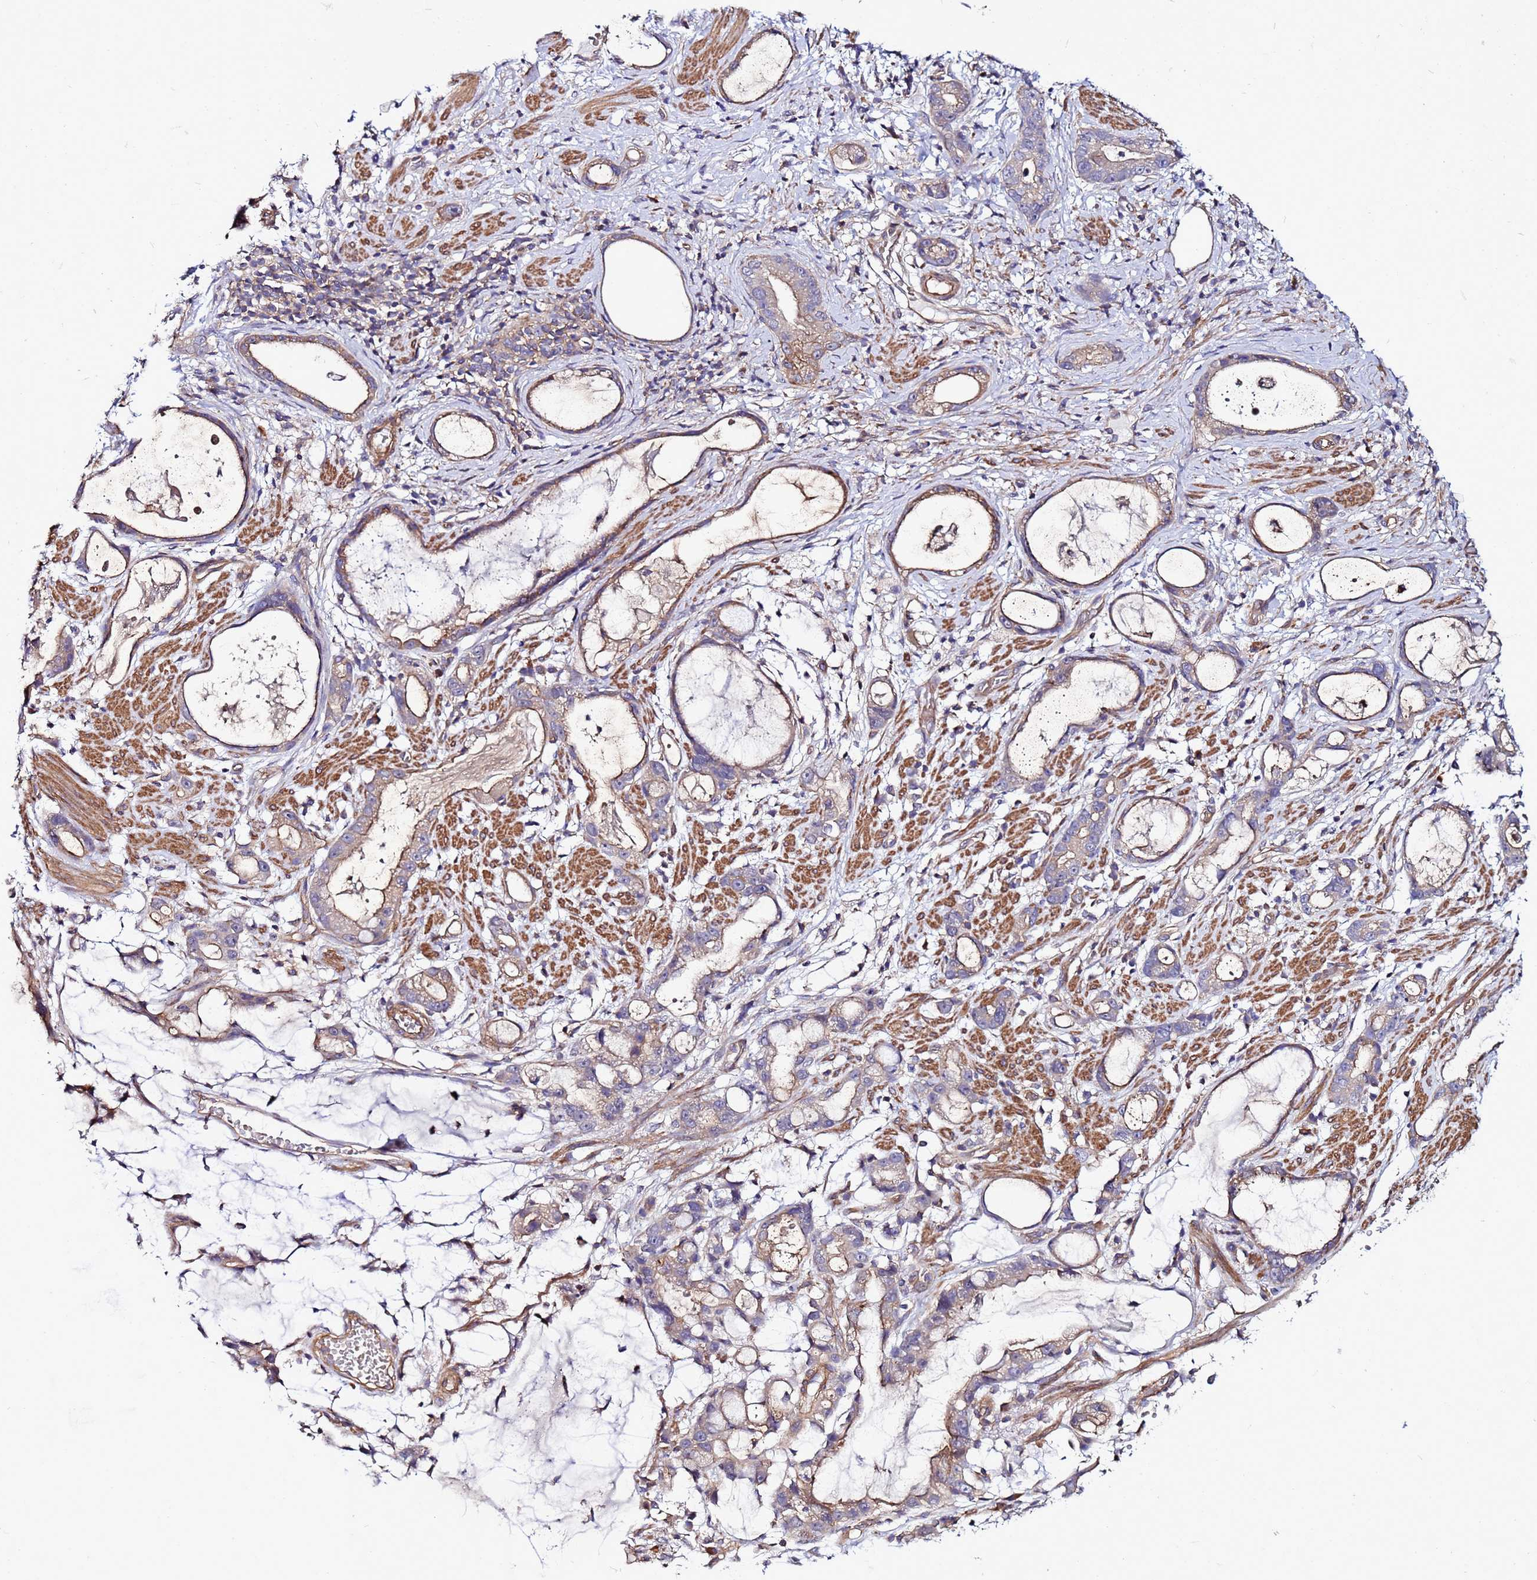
{"staining": {"intensity": "moderate", "quantity": "<25%", "location": "cytoplasmic/membranous"}, "tissue": "stomach cancer", "cell_type": "Tumor cells", "image_type": "cancer", "snomed": [{"axis": "morphology", "description": "Adenocarcinoma, NOS"}, {"axis": "topography", "description": "Stomach"}], "caption": "About <25% of tumor cells in stomach cancer (adenocarcinoma) demonstrate moderate cytoplasmic/membranous protein expression as visualized by brown immunohistochemical staining.", "gene": "STK38", "patient": {"sex": "male", "age": 55}}